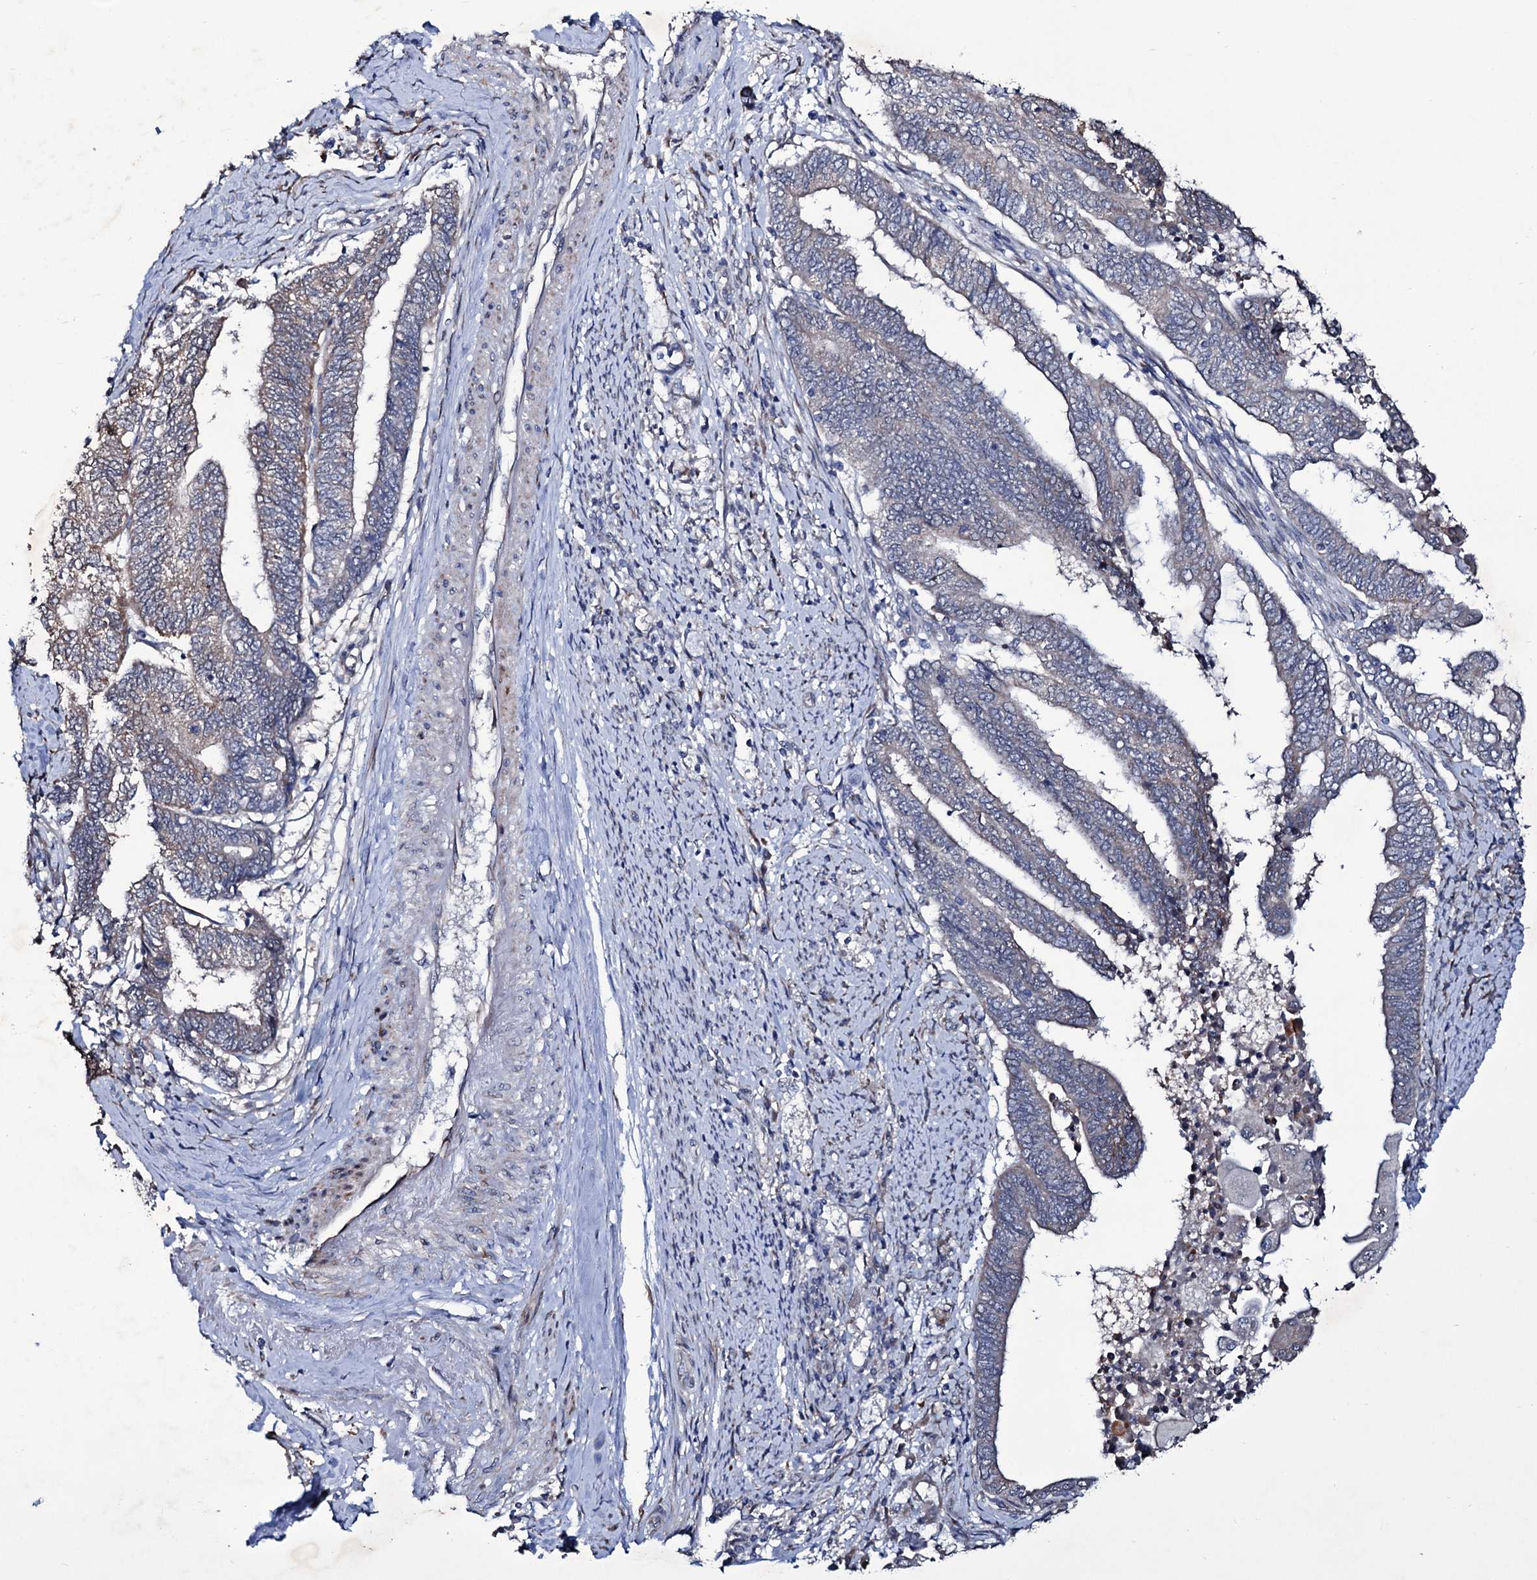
{"staining": {"intensity": "negative", "quantity": "none", "location": "none"}, "tissue": "endometrial cancer", "cell_type": "Tumor cells", "image_type": "cancer", "snomed": [{"axis": "morphology", "description": "Adenocarcinoma, NOS"}, {"axis": "topography", "description": "Uterus"}, {"axis": "topography", "description": "Endometrium"}], "caption": "Endometrial cancer (adenocarcinoma) stained for a protein using immunohistochemistry (IHC) exhibits no expression tumor cells.", "gene": "TUBGCP5", "patient": {"sex": "female", "age": 70}}